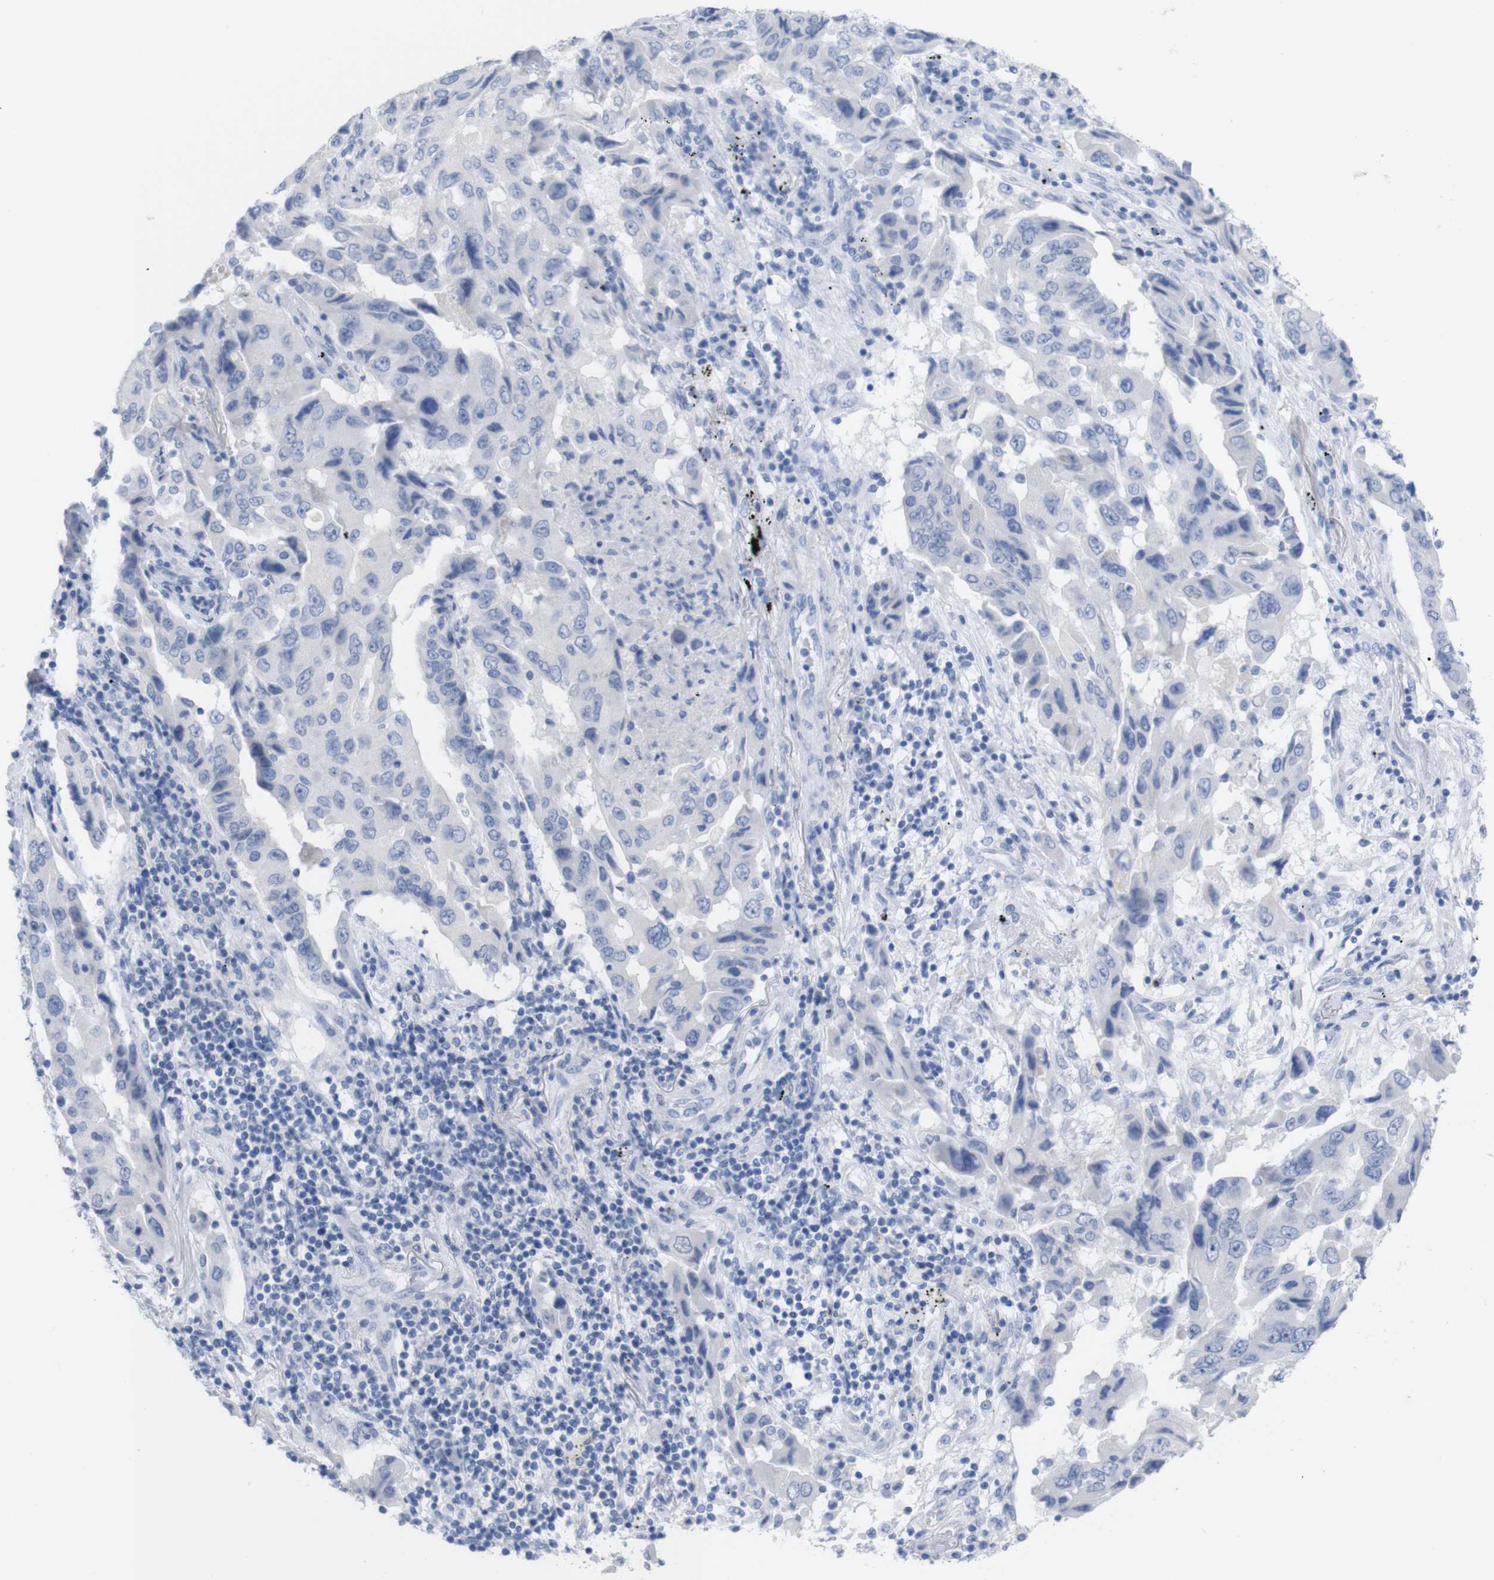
{"staining": {"intensity": "negative", "quantity": "none", "location": "none"}, "tissue": "lung cancer", "cell_type": "Tumor cells", "image_type": "cancer", "snomed": [{"axis": "morphology", "description": "Adenocarcinoma, NOS"}, {"axis": "topography", "description": "Lung"}], "caption": "Lung adenocarcinoma was stained to show a protein in brown. There is no significant staining in tumor cells.", "gene": "PNMA1", "patient": {"sex": "female", "age": 65}}